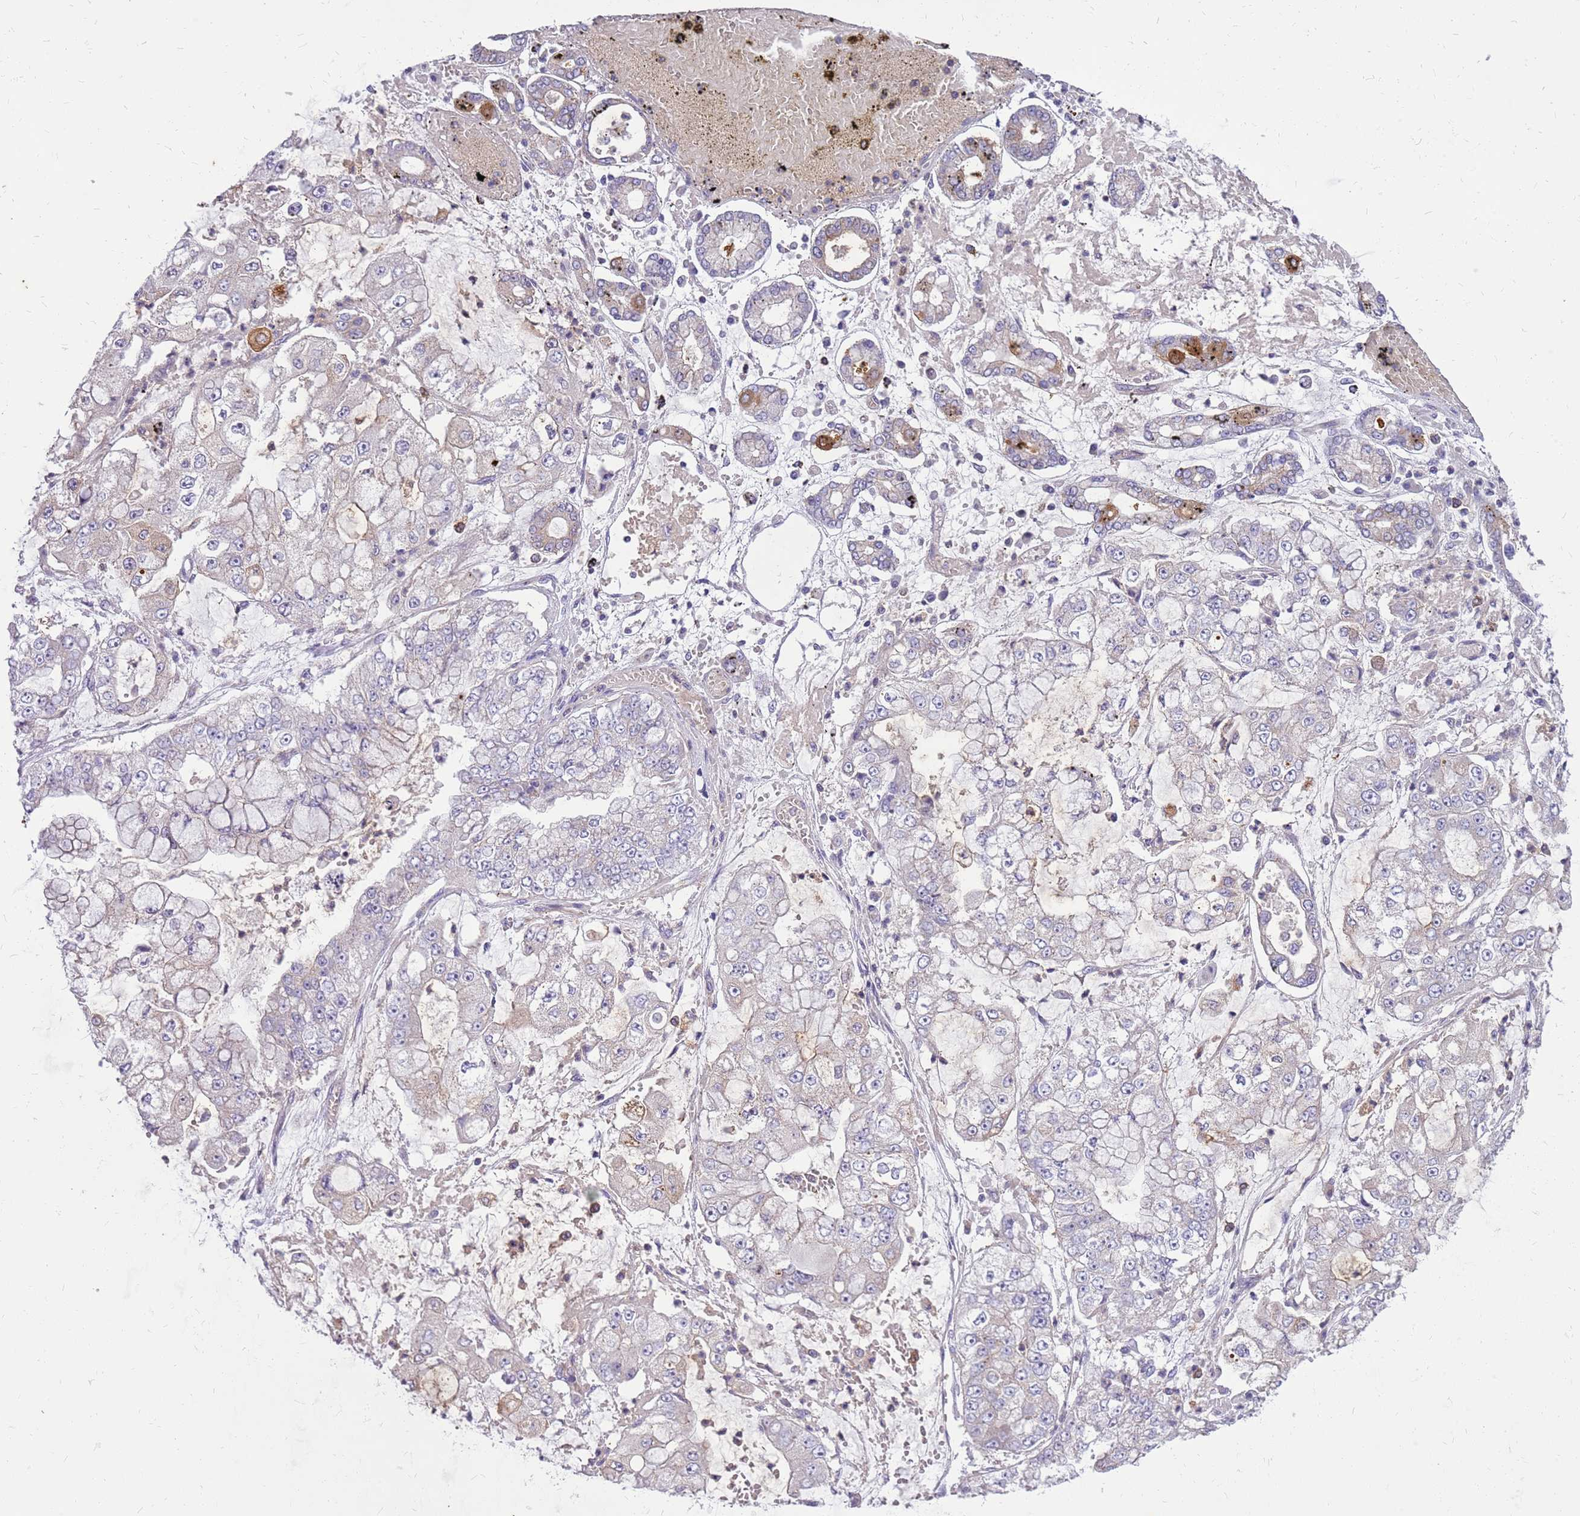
{"staining": {"intensity": "negative", "quantity": "none", "location": "none"}, "tissue": "stomach cancer", "cell_type": "Tumor cells", "image_type": "cancer", "snomed": [{"axis": "morphology", "description": "Adenocarcinoma, NOS"}, {"axis": "topography", "description": "Stomach"}], "caption": "Histopathology image shows no significant protein staining in tumor cells of stomach cancer (adenocarcinoma).", "gene": "WDR90", "patient": {"sex": "male", "age": 76}}